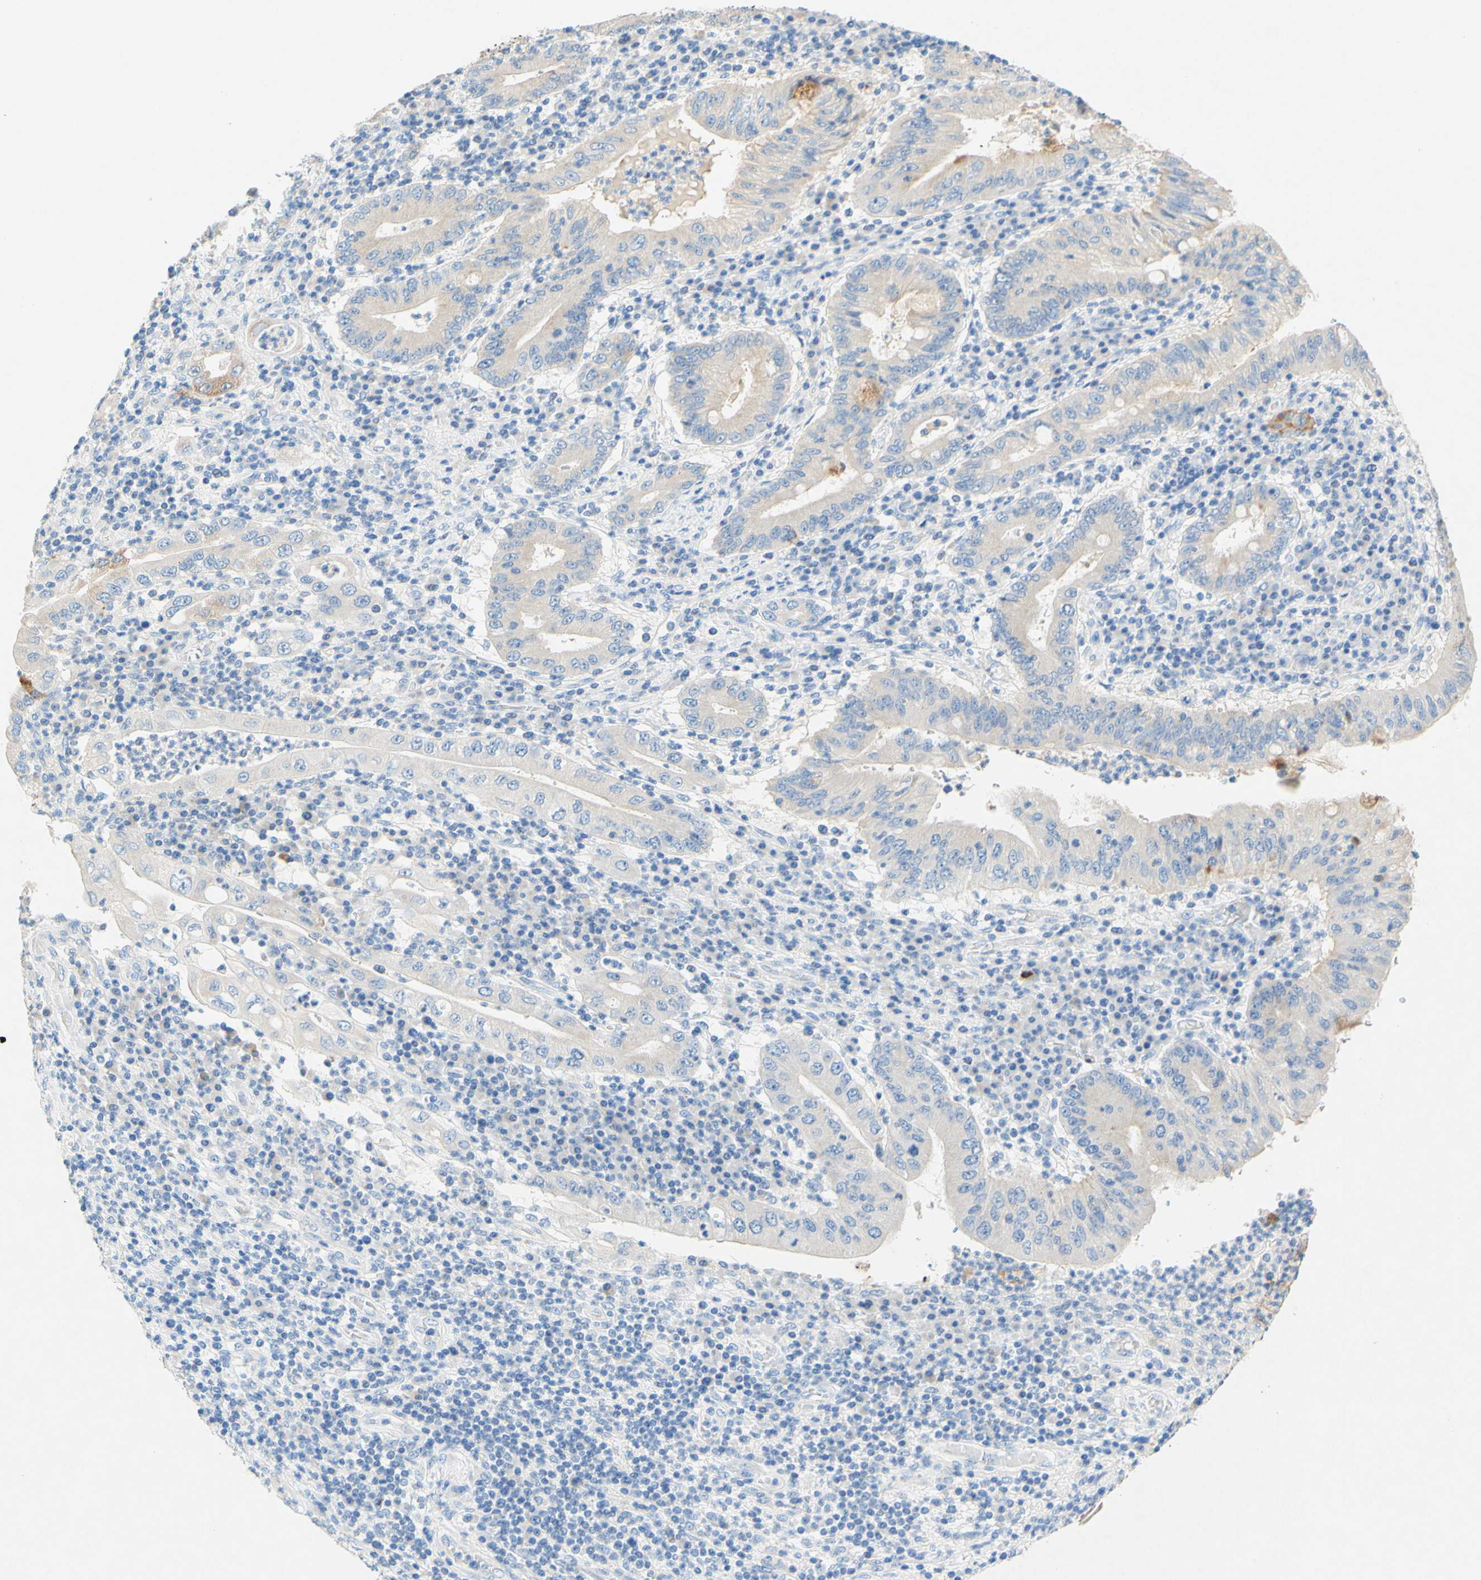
{"staining": {"intensity": "weak", "quantity": ">75%", "location": "cytoplasmic/membranous"}, "tissue": "stomach cancer", "cell_type": "Tumor cells", "image_type": "cancer", "snomed": [{"axis": "morphology", "description": "Normal tissue, NOS"}, {"axis": "morphology", "description": "Adenocarcinoma, NOS"}, {"axis": "topography", "description": "Esophagus"}, {"axis": "topography", "description": "Stomach, upper"}, {"axis": "topography", "description": "Peripheral nerve tissue"}], "caption": "Immunohistochemistry histopathology image of neoplastic tissue: stomach cancer (adenocarcinoma) stained using IHC shows low levels of weak protein expression localized specifically in the cytoplasmic/membranous of tumor cells, appearing as a cytoplasmic/membranous brown color.", "gene": "SLC46A1", "patient": {"sex": "male", "age": 62}}